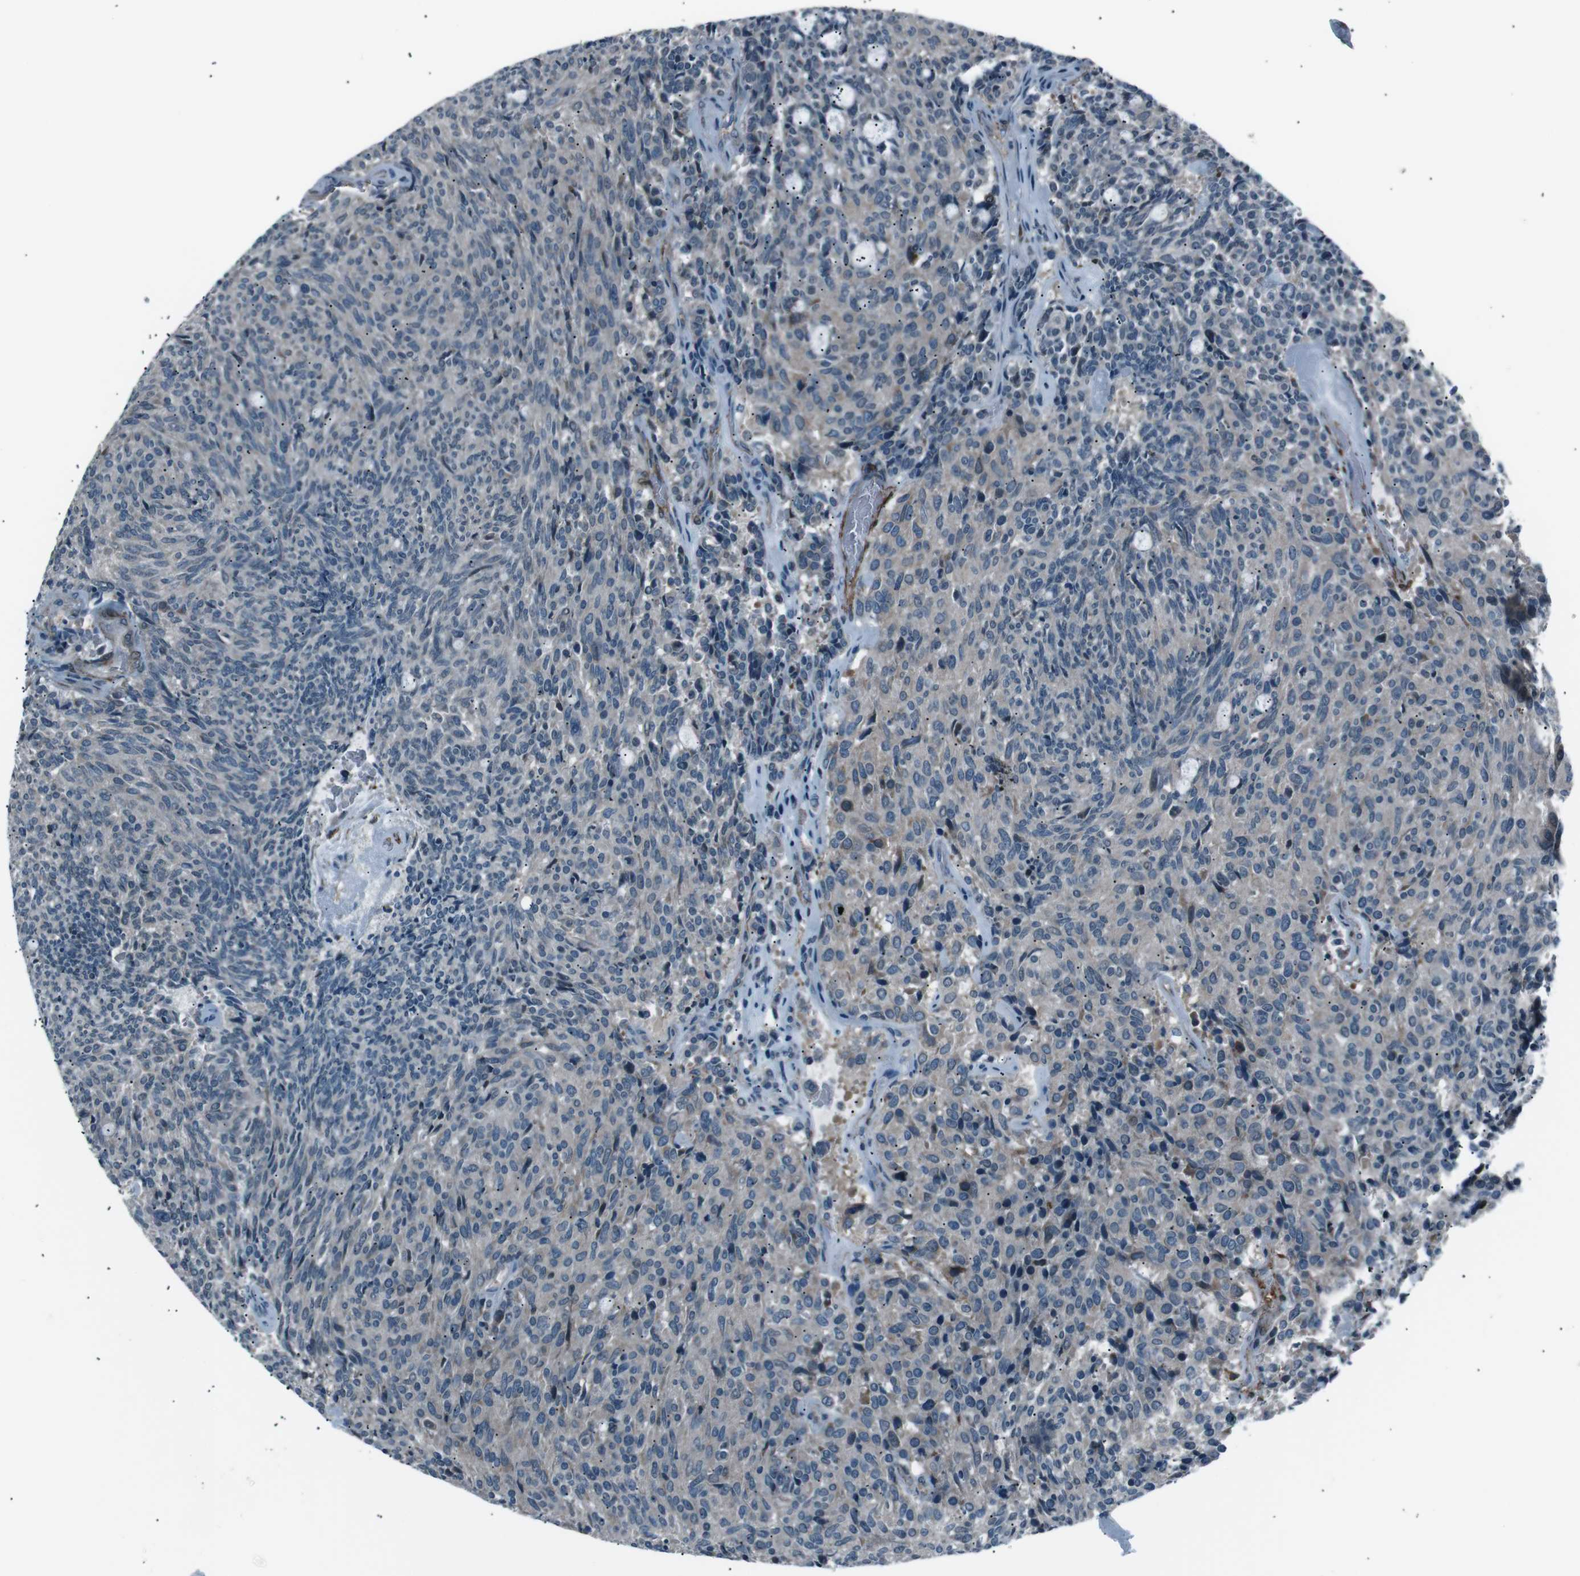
{"staining": {"intensity": "negative", "quantity": "none", "location": "none"}, "tissue": "carcinoid", "cell_type": "Tumor cells", "image_type": "cancer", "snomed": [{"axis": "morphology", "description": "Carcinoid, malignant, NOS"}, {"axis": "topography", "description": "Pancreas"}], "caption": "IHC of human carcinoid (malignant) demonstrates no expression in tumor cells. (DAB immunohistochemistry visualized using brightfield microscopy, high magnification).", "gene": "PDLIM5", "patient": {"sex": "female", "age": 54}}